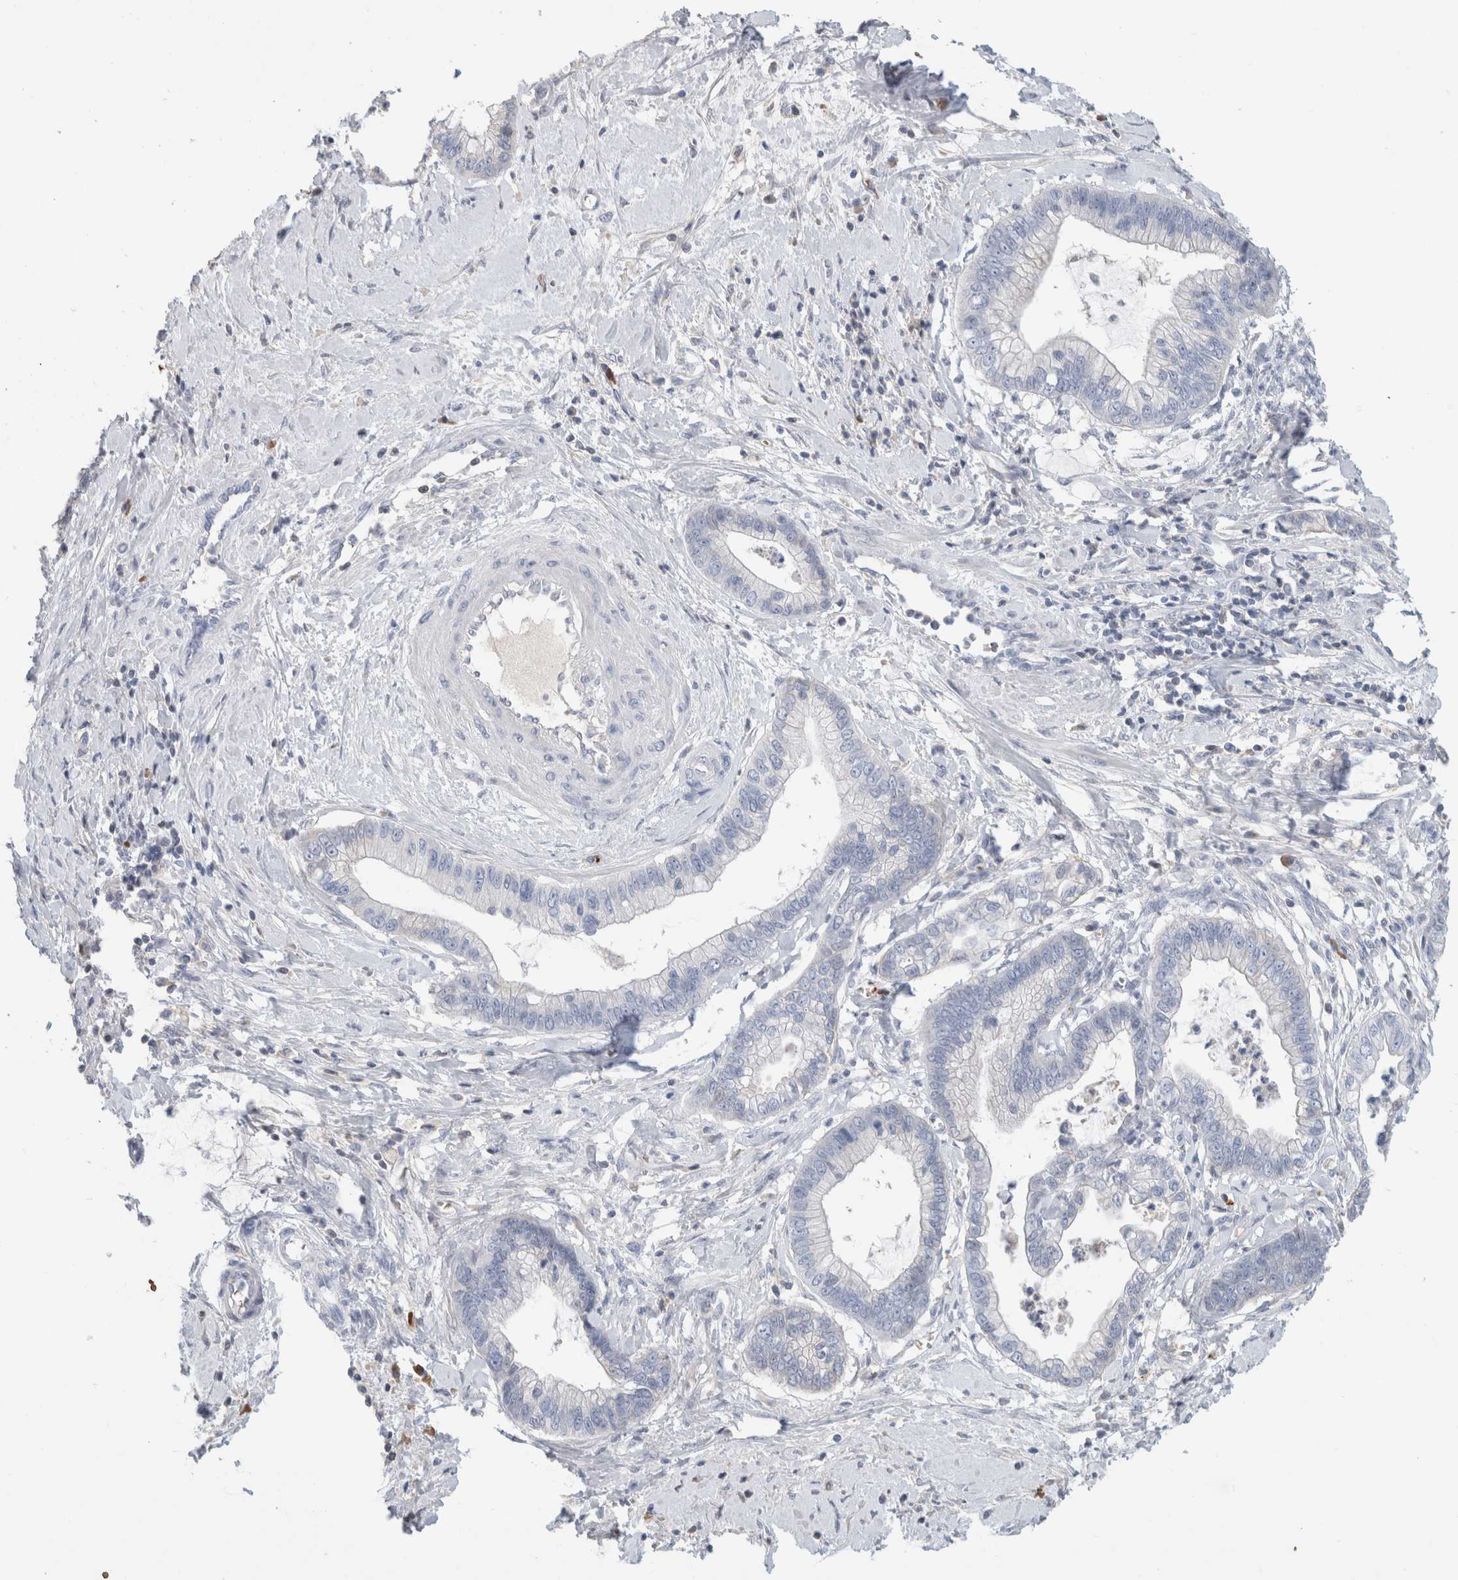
{"staining": {"intensity": "negative", "quantity": "none", "location": "none"}, "tissue": "cervical cancer", "cell_type": "Tumor cells", "image_type": "cancer", "snomed": [{"axis": "morphology", "description": "Adenocarcinoma, NOS"}, {"axis": "topography", "description": "Cervix"}], "caption": "Immunohistochemical staining of human adenocarcinoma (cervical) exhibits no significant expression in tumor cells.", "gene": "CA1", "patient": {"sex": "female", "age": 44}}